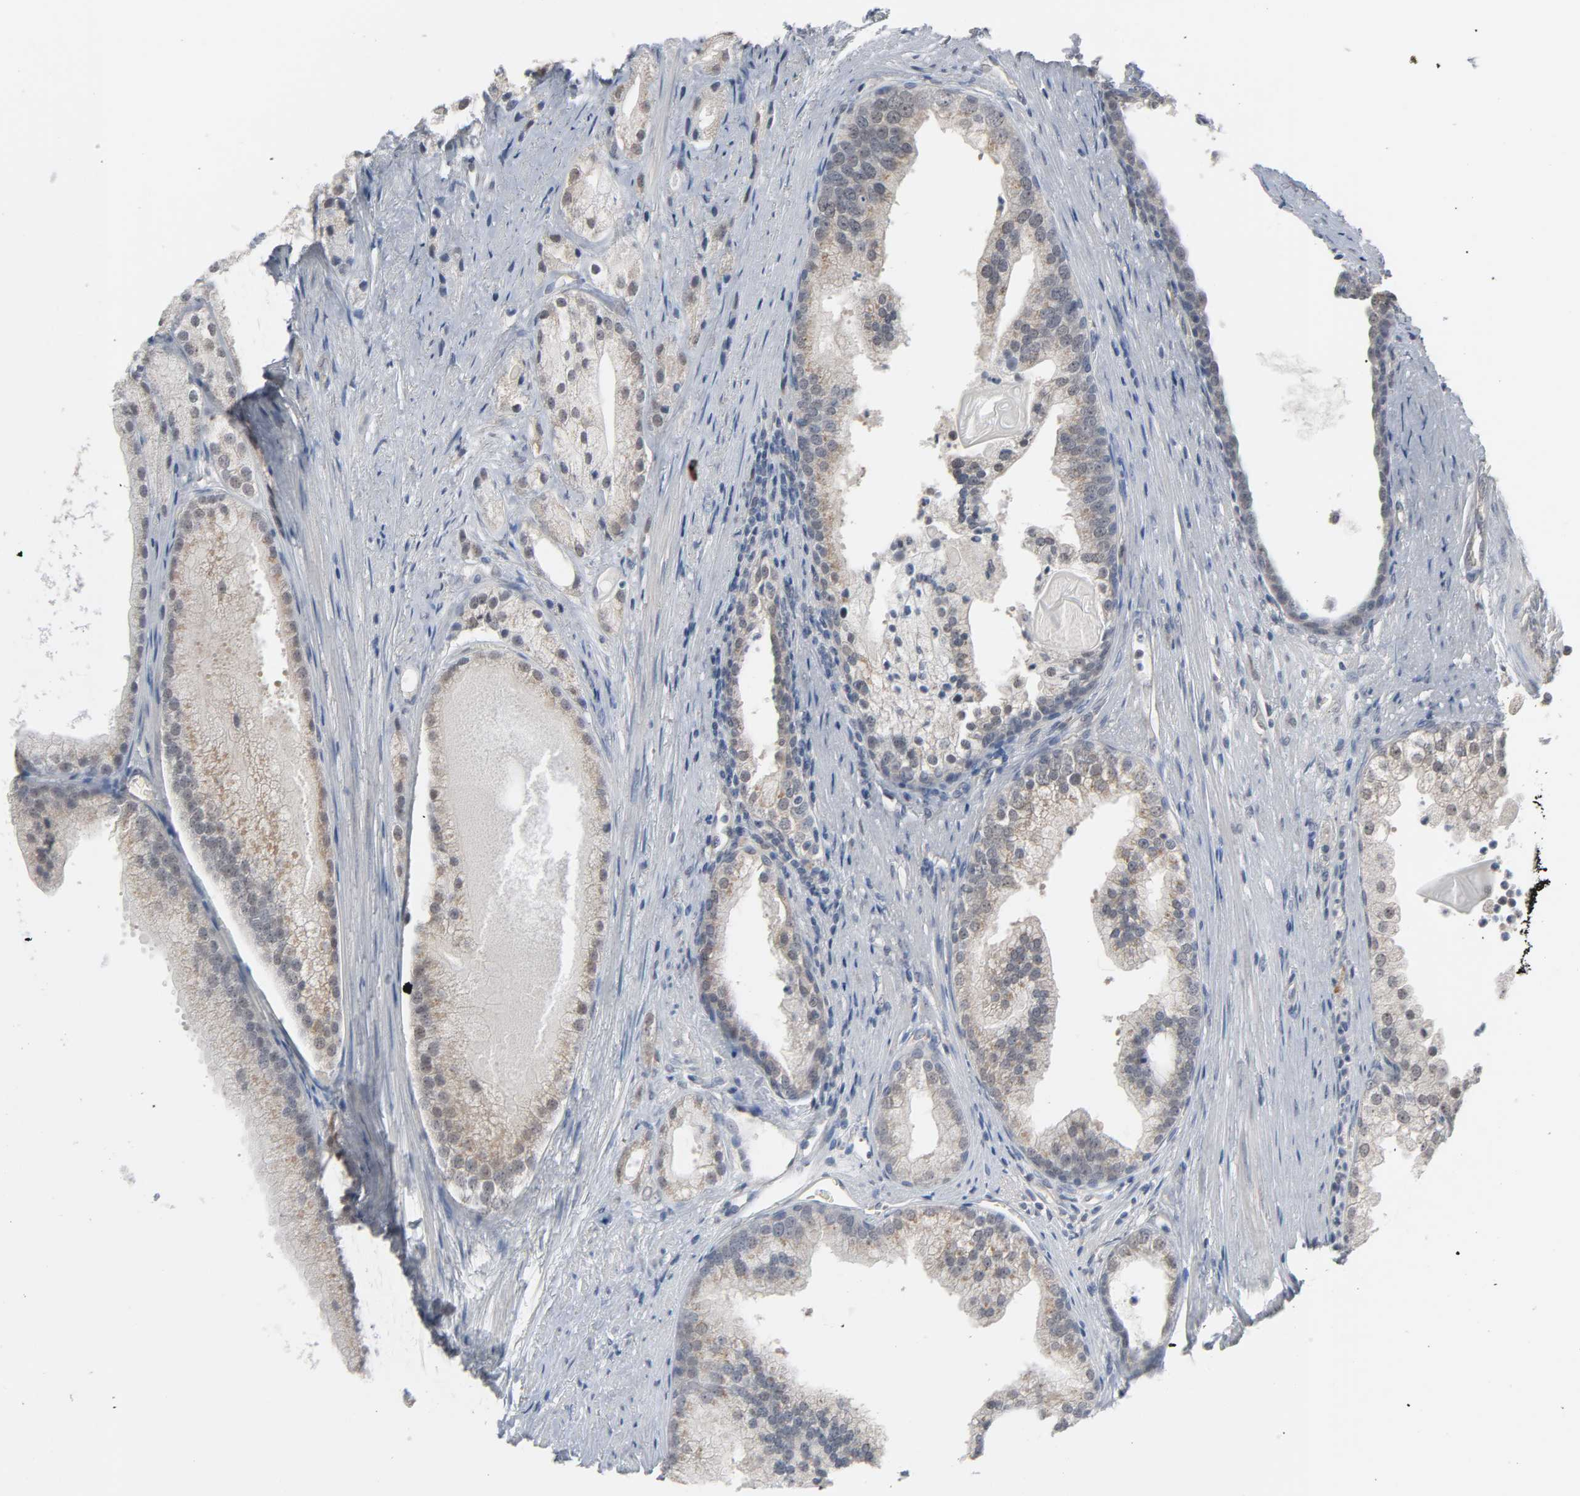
{"staining": {"intensity": "weak", "quantity": "25%-75%", "location": "cytoplasmic/membranous"}, "tissue": "prostate cancer", "cell_type": "Tumor cells", "image_type": "cancer", "snomed": [{"axis": "morphology", "description": "Adenocarcinoma, Low grade"}, {"axis": "topography", "description": "Prostate"}], "caption": "Human prostate cancer (low-grade adenocarcinoma) stained with a brown dye demonstrates weak cytoplasmic/membranous positive expression in approximately 25%-75% of tumor cells.", "gene": "ACSS2", "patient": {"sex": "male", "age": 69}}